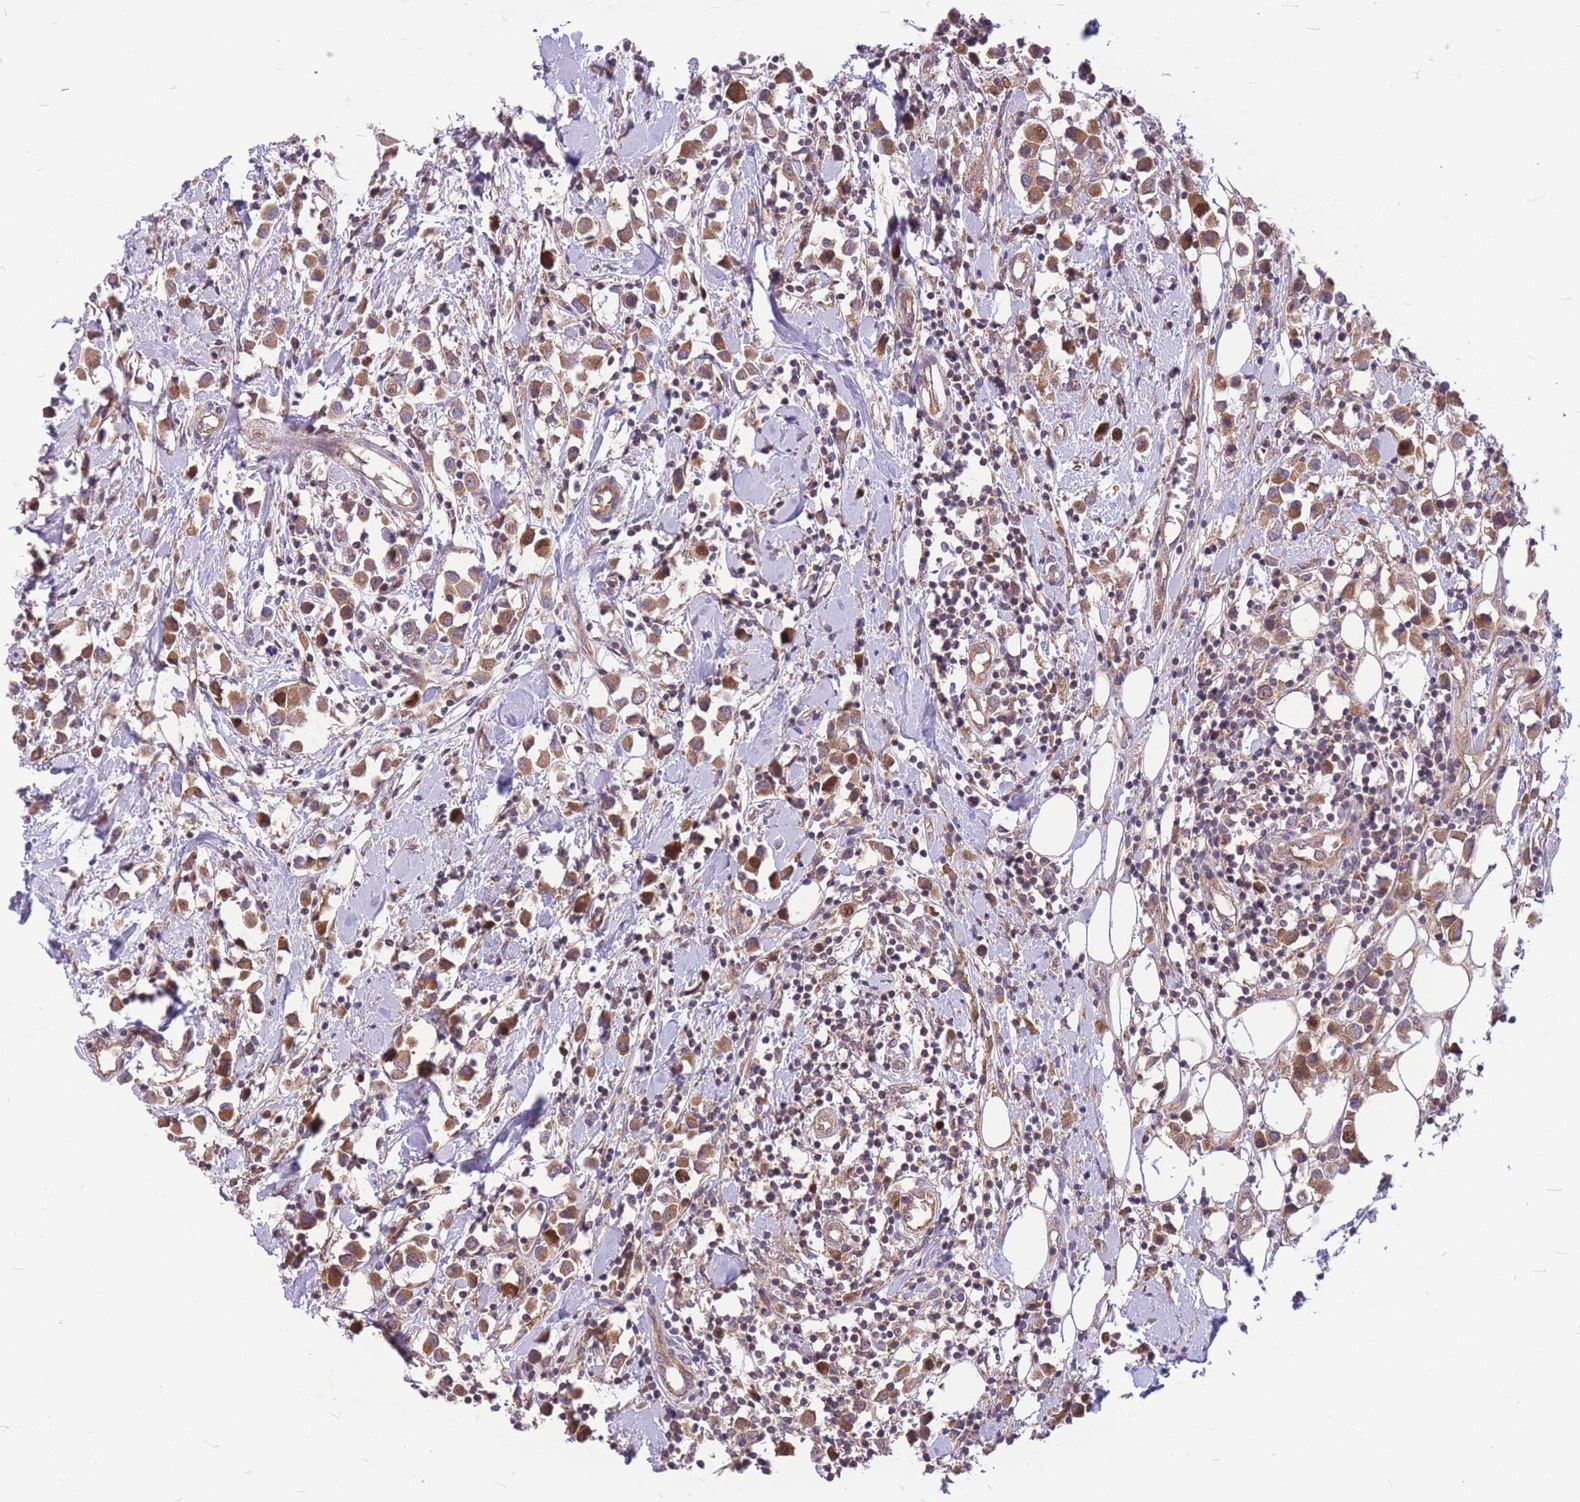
{"staining": {"intensity": "moderate", "quantity": ">75%", "location": "cytoplasmic/membranous"}, "tissue": "breast cancer", "cell_type": "Tumor cells", "image_type": "cancer", "snomed": [{"axis": "morphology", "description": "Duct carcinoma"}, {"axis": "topography", "description": "Breast"}], "caption": "Immunohistochemical staining of human intraductal carcinoma (breast) demonstrates moderate cytoplasmic/membranous protein staining in approximately >75% of tumor cells.", "gene": "GMNN", "patient": {"sex": "female", "age": 61}}